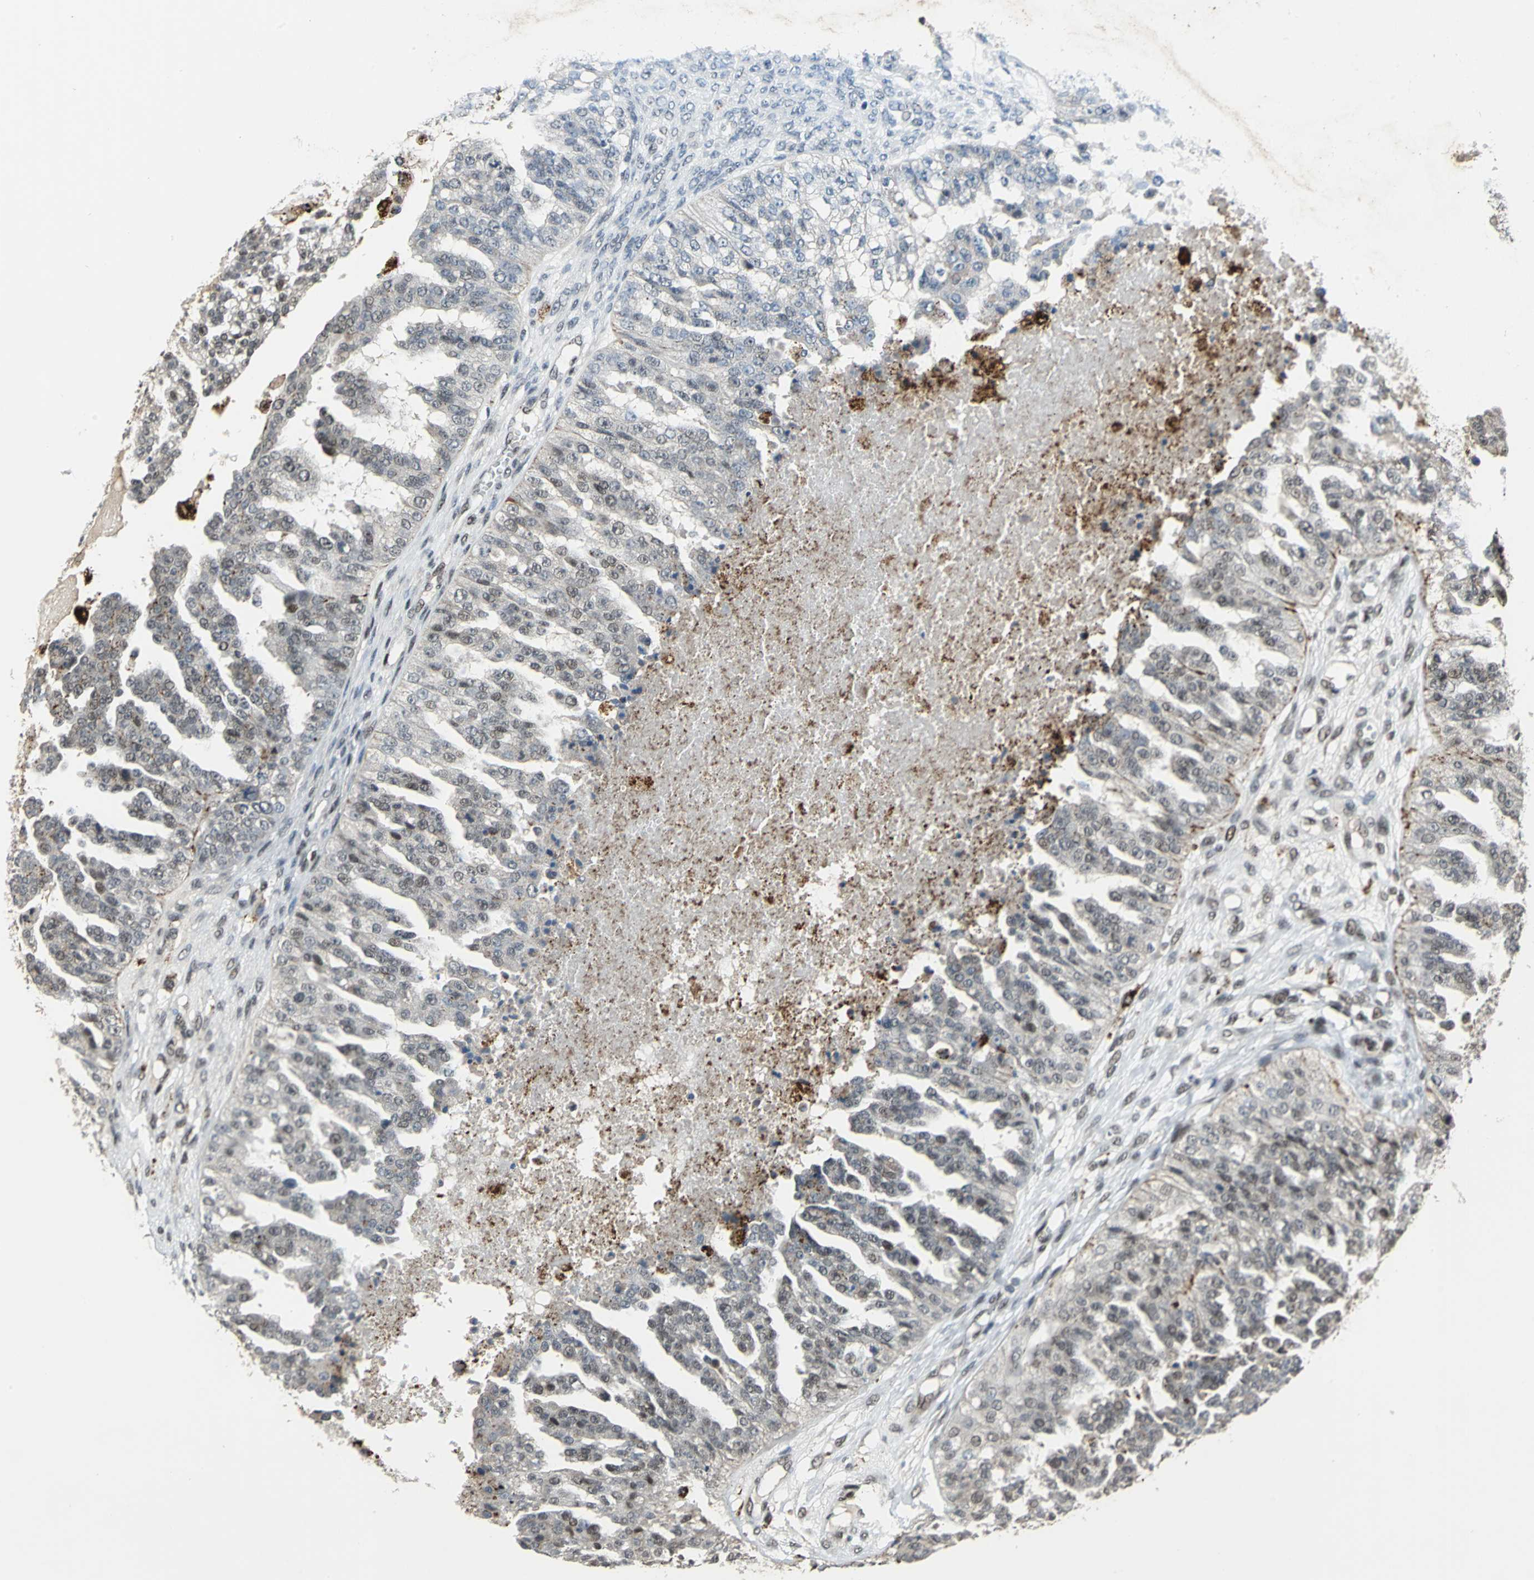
{"staining": {"intensity": "weak", "quantity": "<25%", "location": "cytoplasmic/membranous,nuclear"}, "tissue": "ovarian cancer", "cell_type": "Tumor cells", "image_type": "cancer", "snomed": [{"axis": "morphology", "description": "Carcinoma, NOS"}, {"axis": "topography", "description": "Soft tissue"}, {"axis": "topography", "description": "Ovary"}], "caption": "Tumor cells are negative for brown protein staining in ovarian cancer (carcinoma).", "gene": "ELF2", "patient": {"sex": "female", "age": 54}}